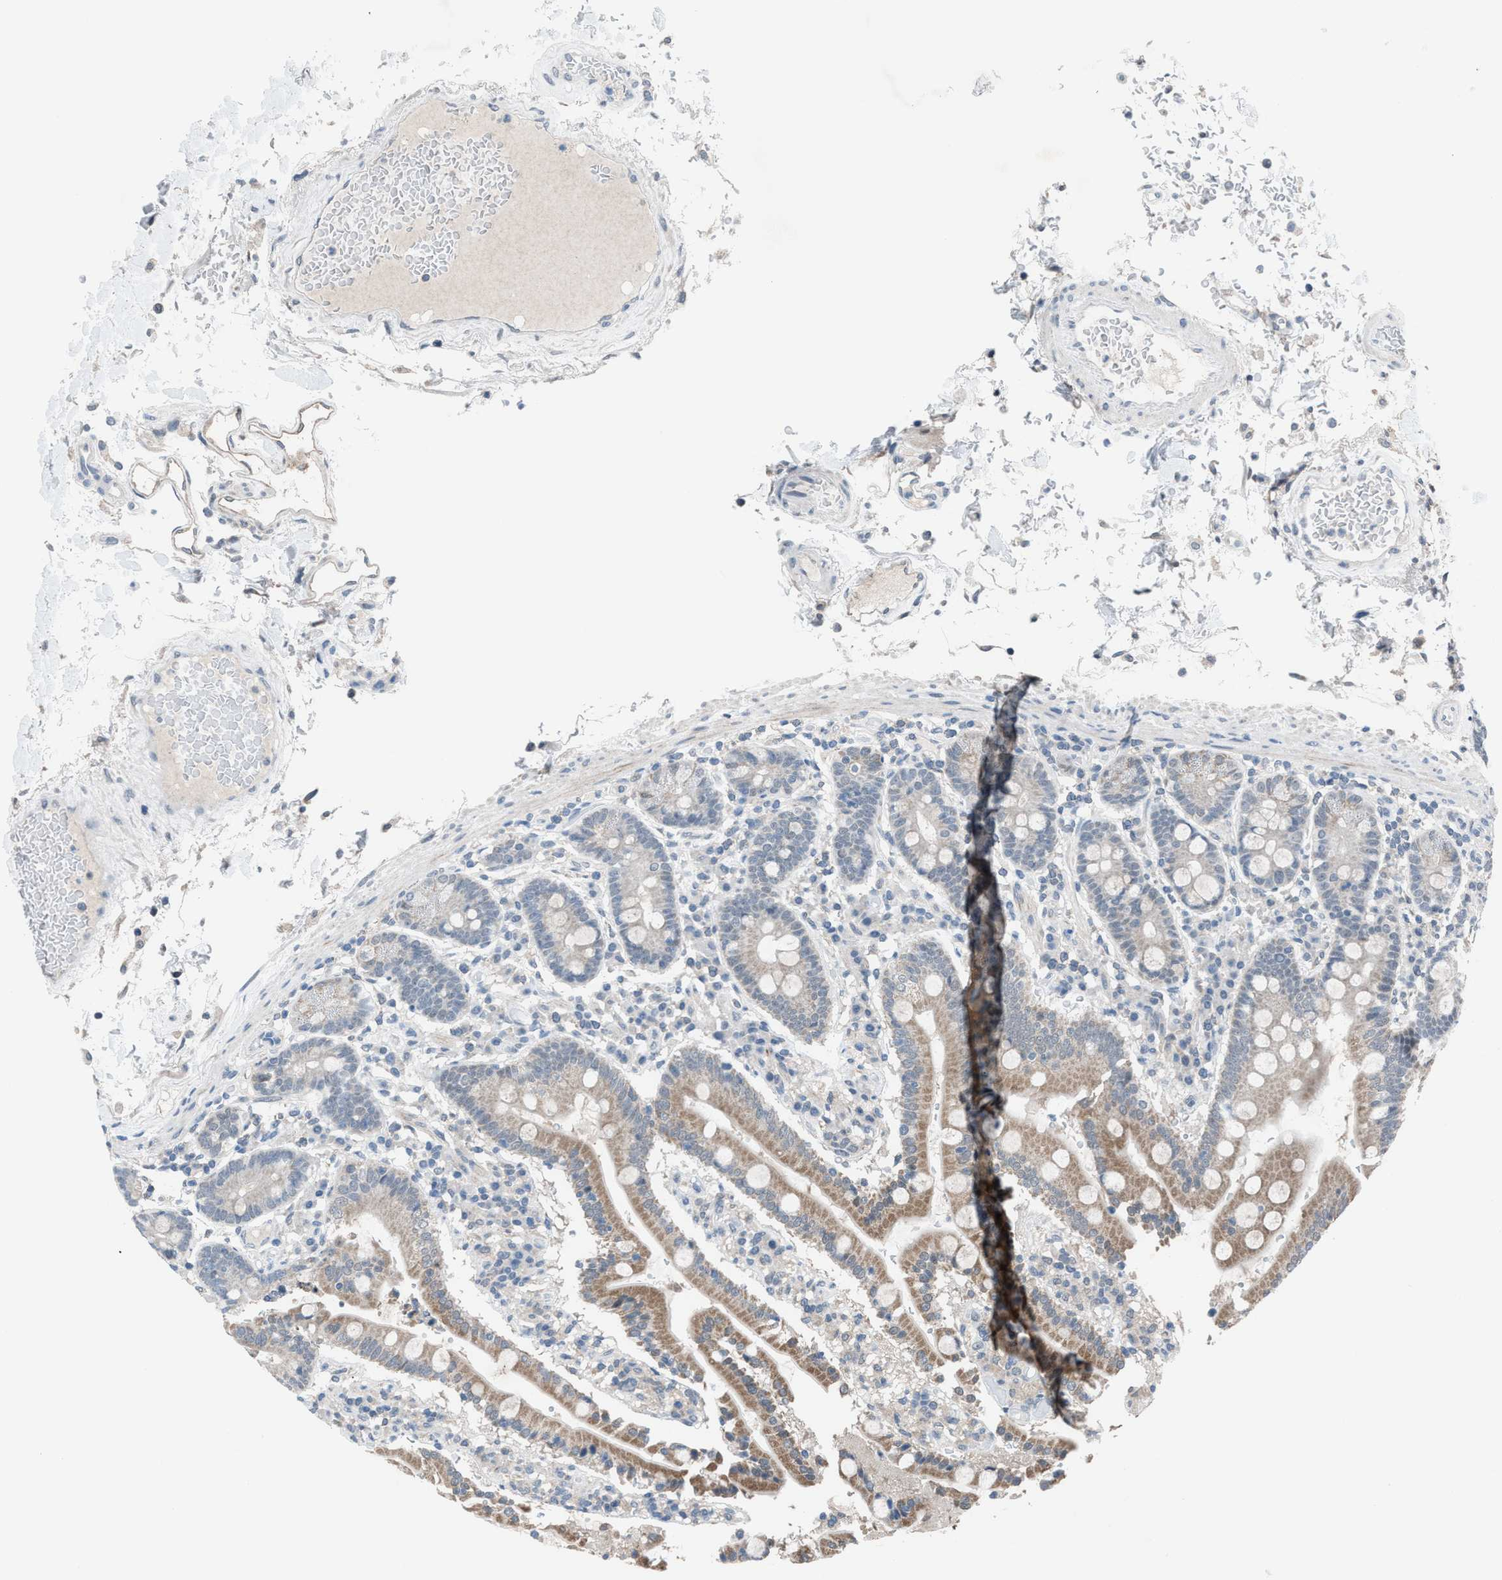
{"staining": {"intensity": "moderate", "quantity": "25%-75%", "location": "cytoplasmic/membranous"}, "tissue": "duodenum", "cell_type": "Glandular cells", "image_type": "normal", "snomed": [{"axis": "morphology", "description": "Normal tissue, NOS"}, {"axis": "topography", "description": "Small intestine, NOS"}], "caption": "DAB immunohistochemical staining of unremarkable human duodenum shows moderate cytoplasmic/membranous protein positivity in about 25%-75% of glandular cells.", "gene": "ANAPC11", "patient": {"sex": "female", "age": 71}}